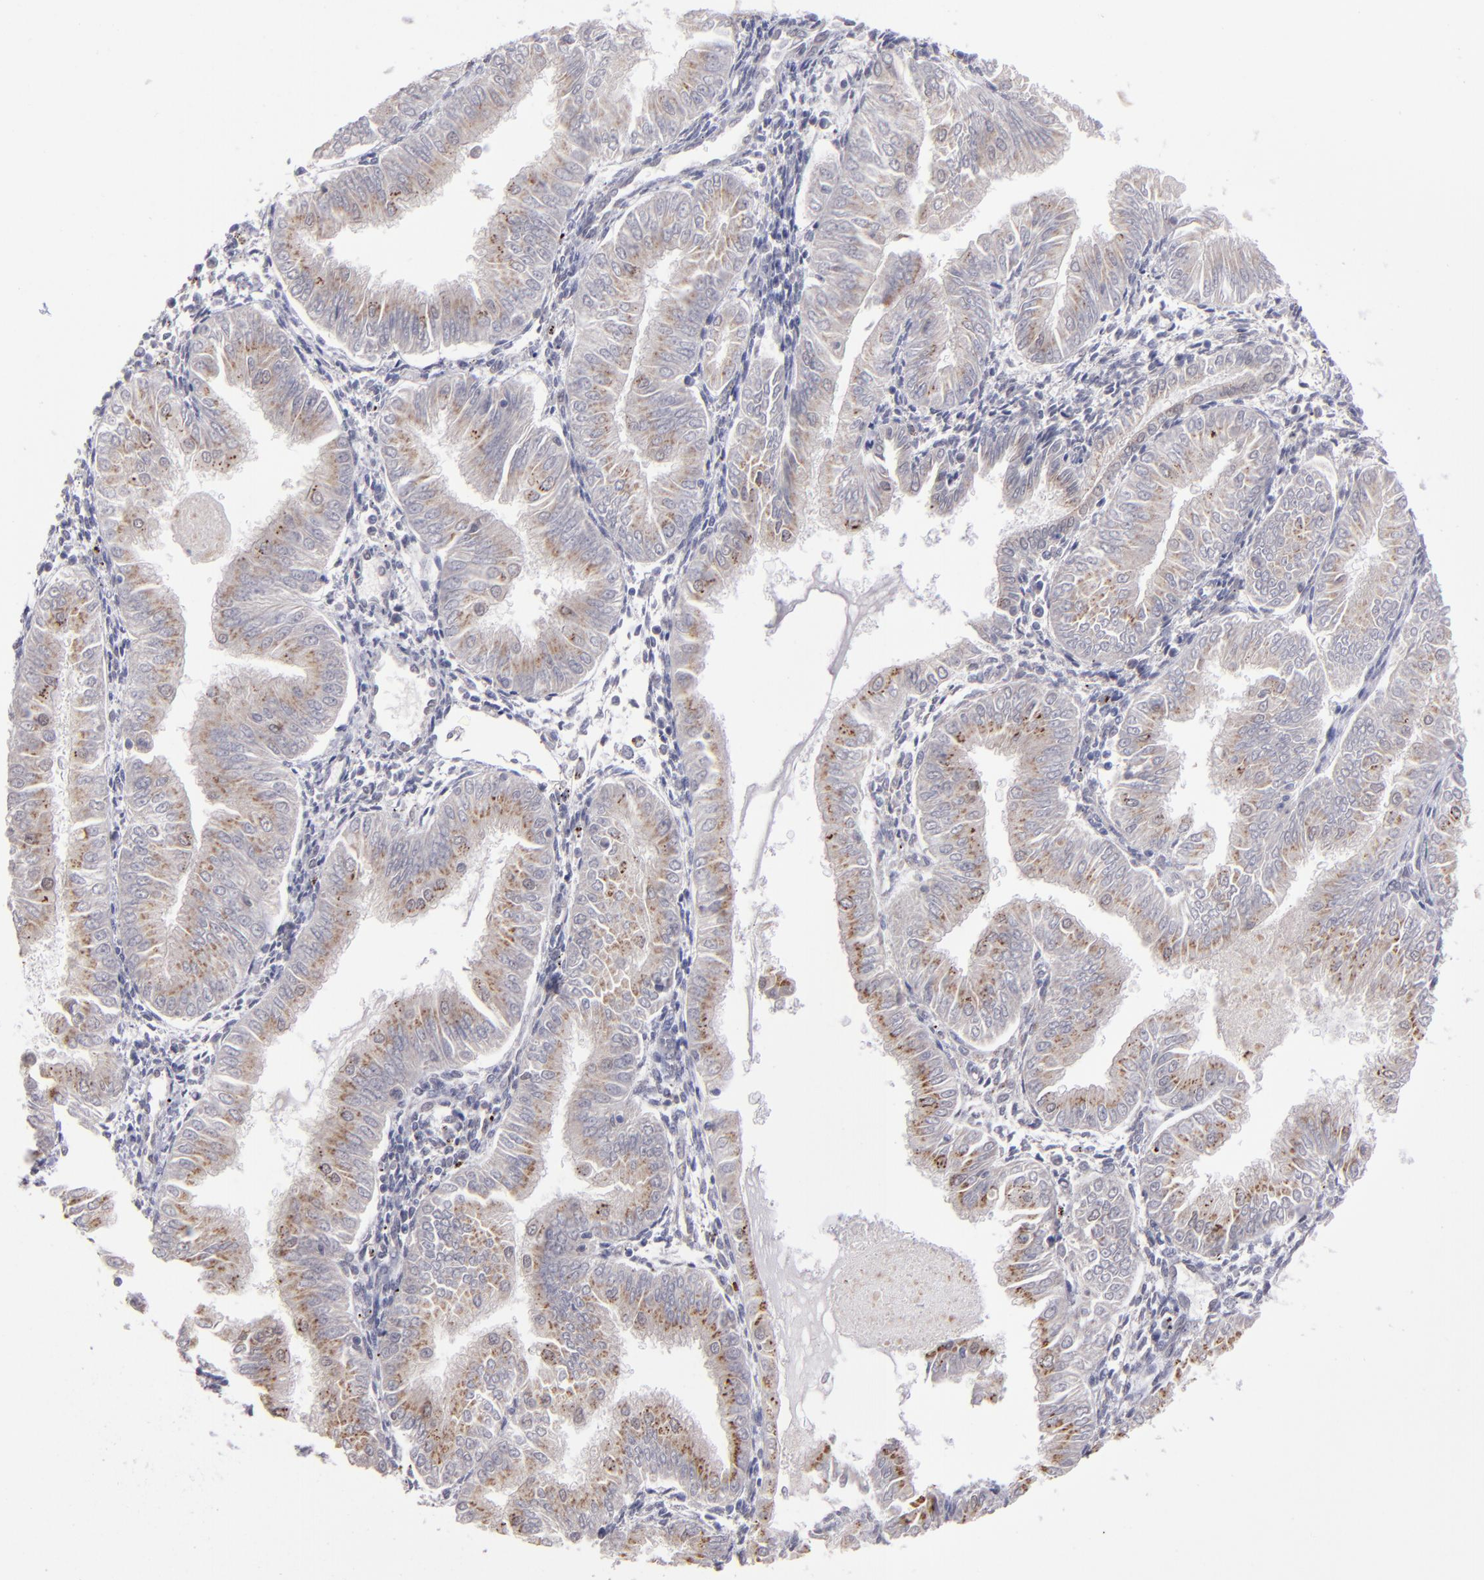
{"staining": {"intensity": "moderate", "quantity": ">75%", "location": "cytoplasmic/membranous"}, "tissue": "endometrial cancer", "cell_type": "Tumor cells", "image_type": "cancer", "snomed": [{"axis": "morphology", "description": "Adenocarcinoma, NOS"}, {"axis": "topography", "description": "Endometrium"}], "caption": "An immunohistochemistry (IHC) histopathology image of neoplastic tissue is shown. Protein staining in brown shows moderate cytoplasmic/membranous positivity in endometrial adenocarcinoma within tumor cells. (DAB = brown stain, brightfield microscopy at high magnification).", "gene": "RREB1", "patient": {"sex": "female", "age": 53}}